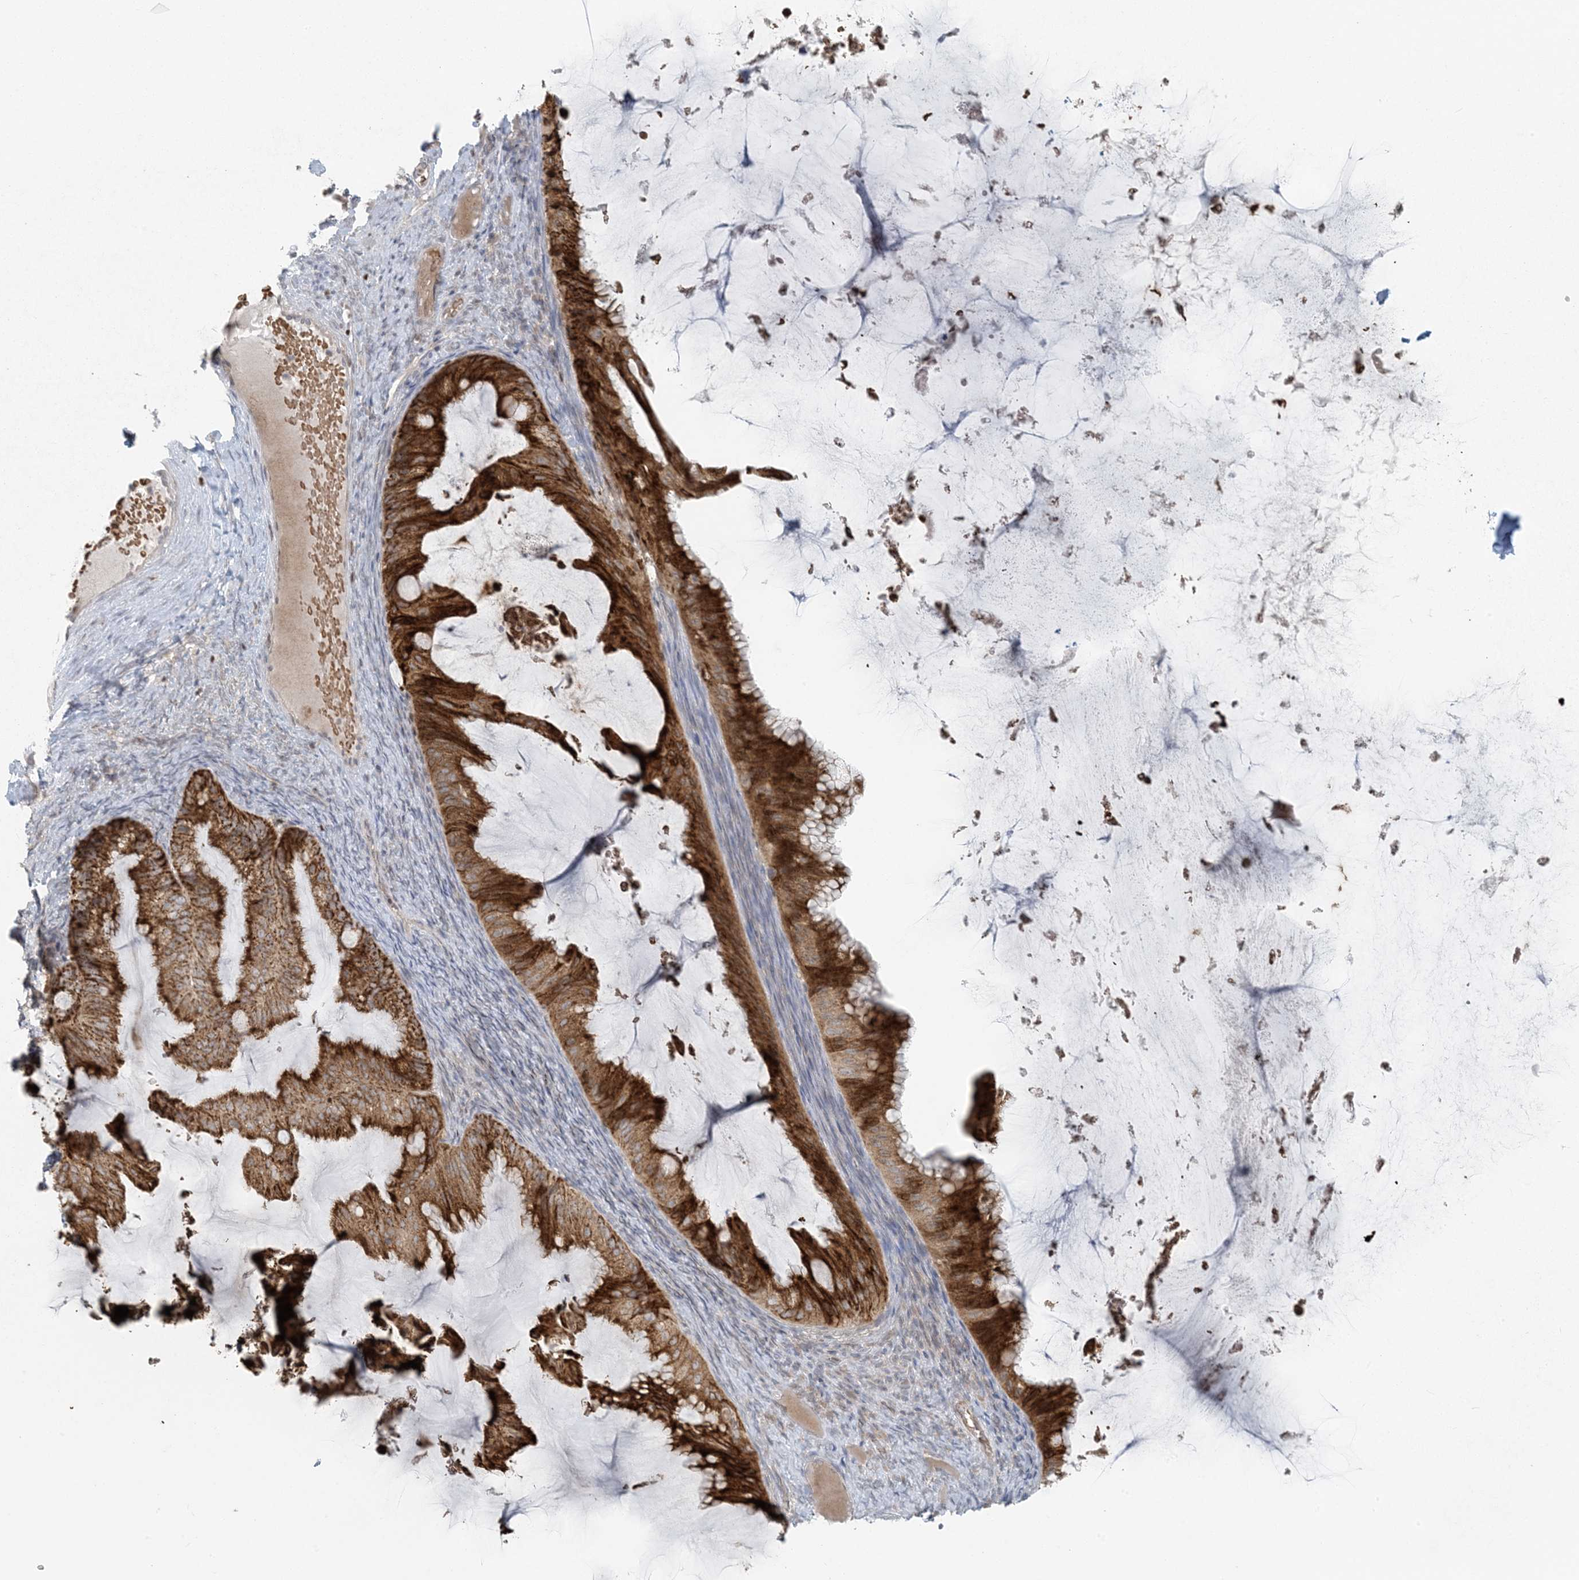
{"staining": {"intensity": "strong", "quantity": ">75%", "location": "cytoplasmic/membranous"}, "tissue": "ovarian cancer", "cell_type": "Tumor cells", "image_type": "cancer", "snomed": [{"axis": "morphology", "description": "Cystadenocarcinoma, mucinous, NOS"}, {"axis": "topography", "description": "Ovary"}], "caption": "Immunohistochemical staining of human mucinous cystadenocarcinoma (ovarian) shows high levels of strong cytoplasmic/membranous positivity in about >75% of tumor cells.", "gene": "CTDNEP1", "patient": {"sex": "female", "age": 61}}